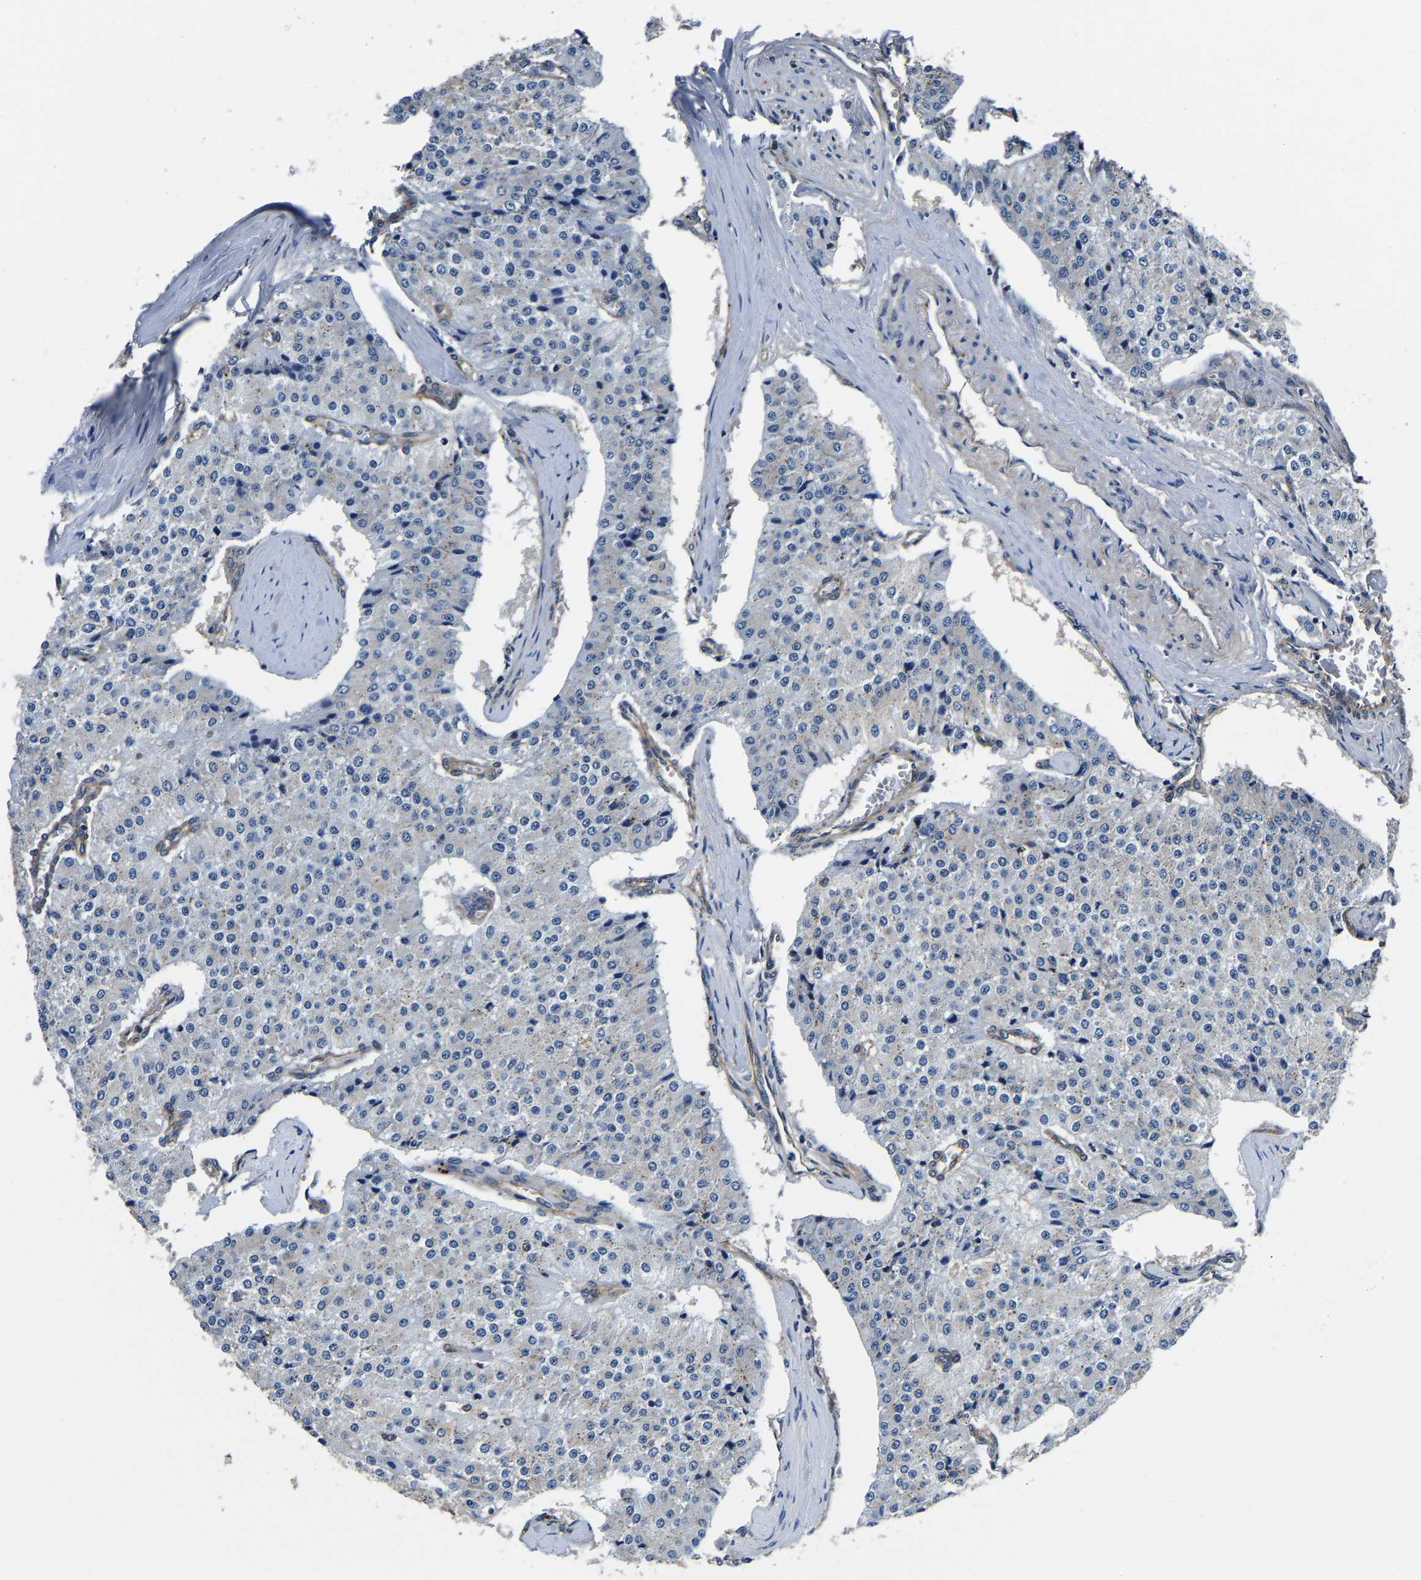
{"staining": {"intensity": "negative", "quantity": "none", "location": "none"}, "tissue": "carcinoid", "cell_type": "Tumor cells", "image_type": "cancer", "snomed": [{"axis": "morphology", "description": "Carcinoid, malignant, NOS"}, {"axis": "topography", "description": "Colon"}], "caption": "The immunohistochemistry image has no significant staining in tumor cells of carcinoid (malignant) tissue.", "gene": "SH3GLB1", "patient": {"sex": "female", "age": 52}}